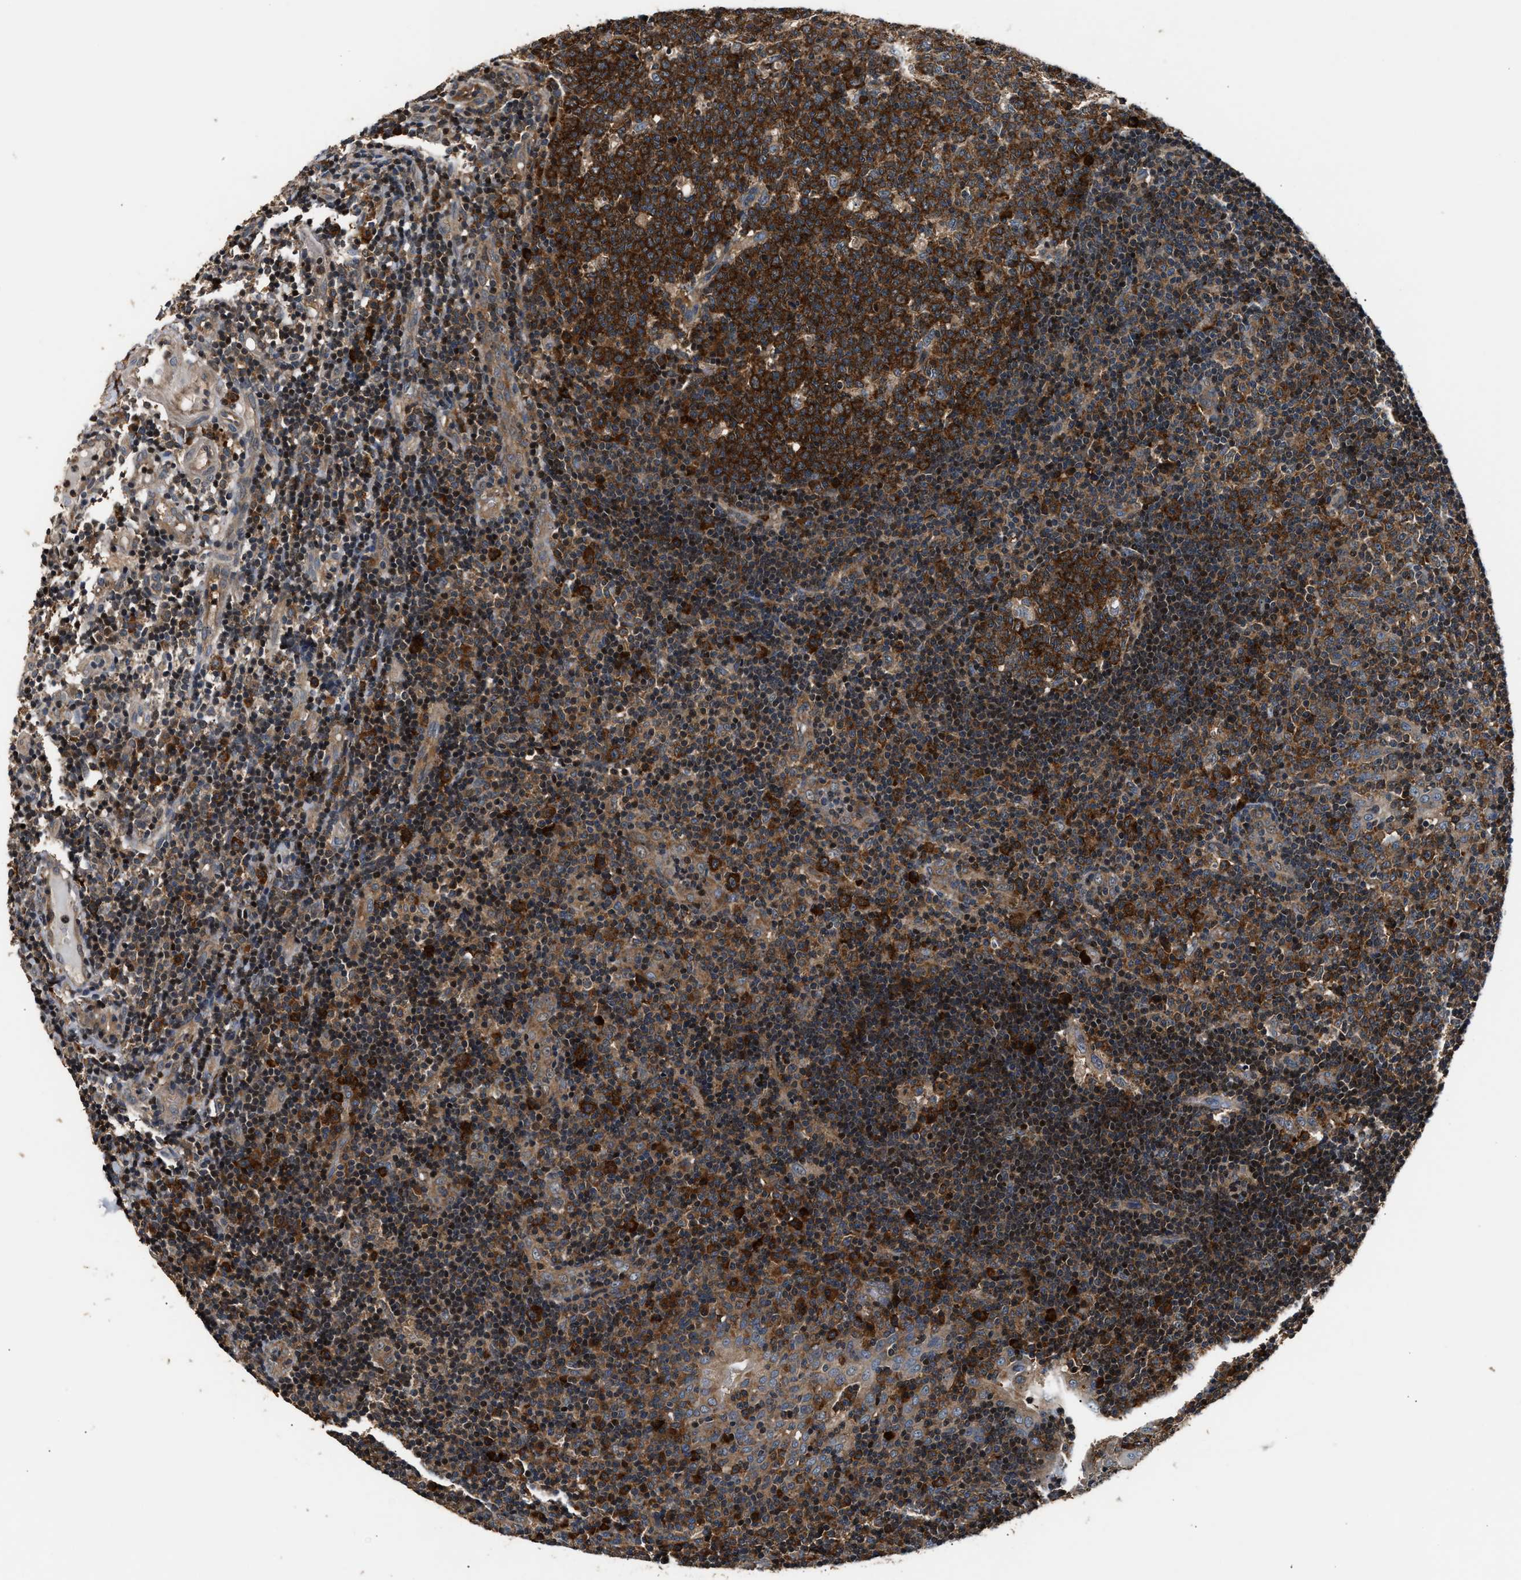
{"staining": {"intensity": "strong", "quantity": ">75%", "location": "cytoplasmic/membranous"}, "tissue": "tonsil", "cell_type": "Germinal center cells", "image_type": "normal", "snomed": [{"axis": "morphology", "description": "Normal tissue, NOS"}, {"axis": "topography", "description": "Tonsil"}], "caption": "Immunohistochemical staining of normal human tonsil reveals >75% levels of strong cytoplasmic/membranous protein positivity in about >75% of germinal center cells.", "gene": "IMPDH2", "patient": {"sex": "female", "age": 40}}